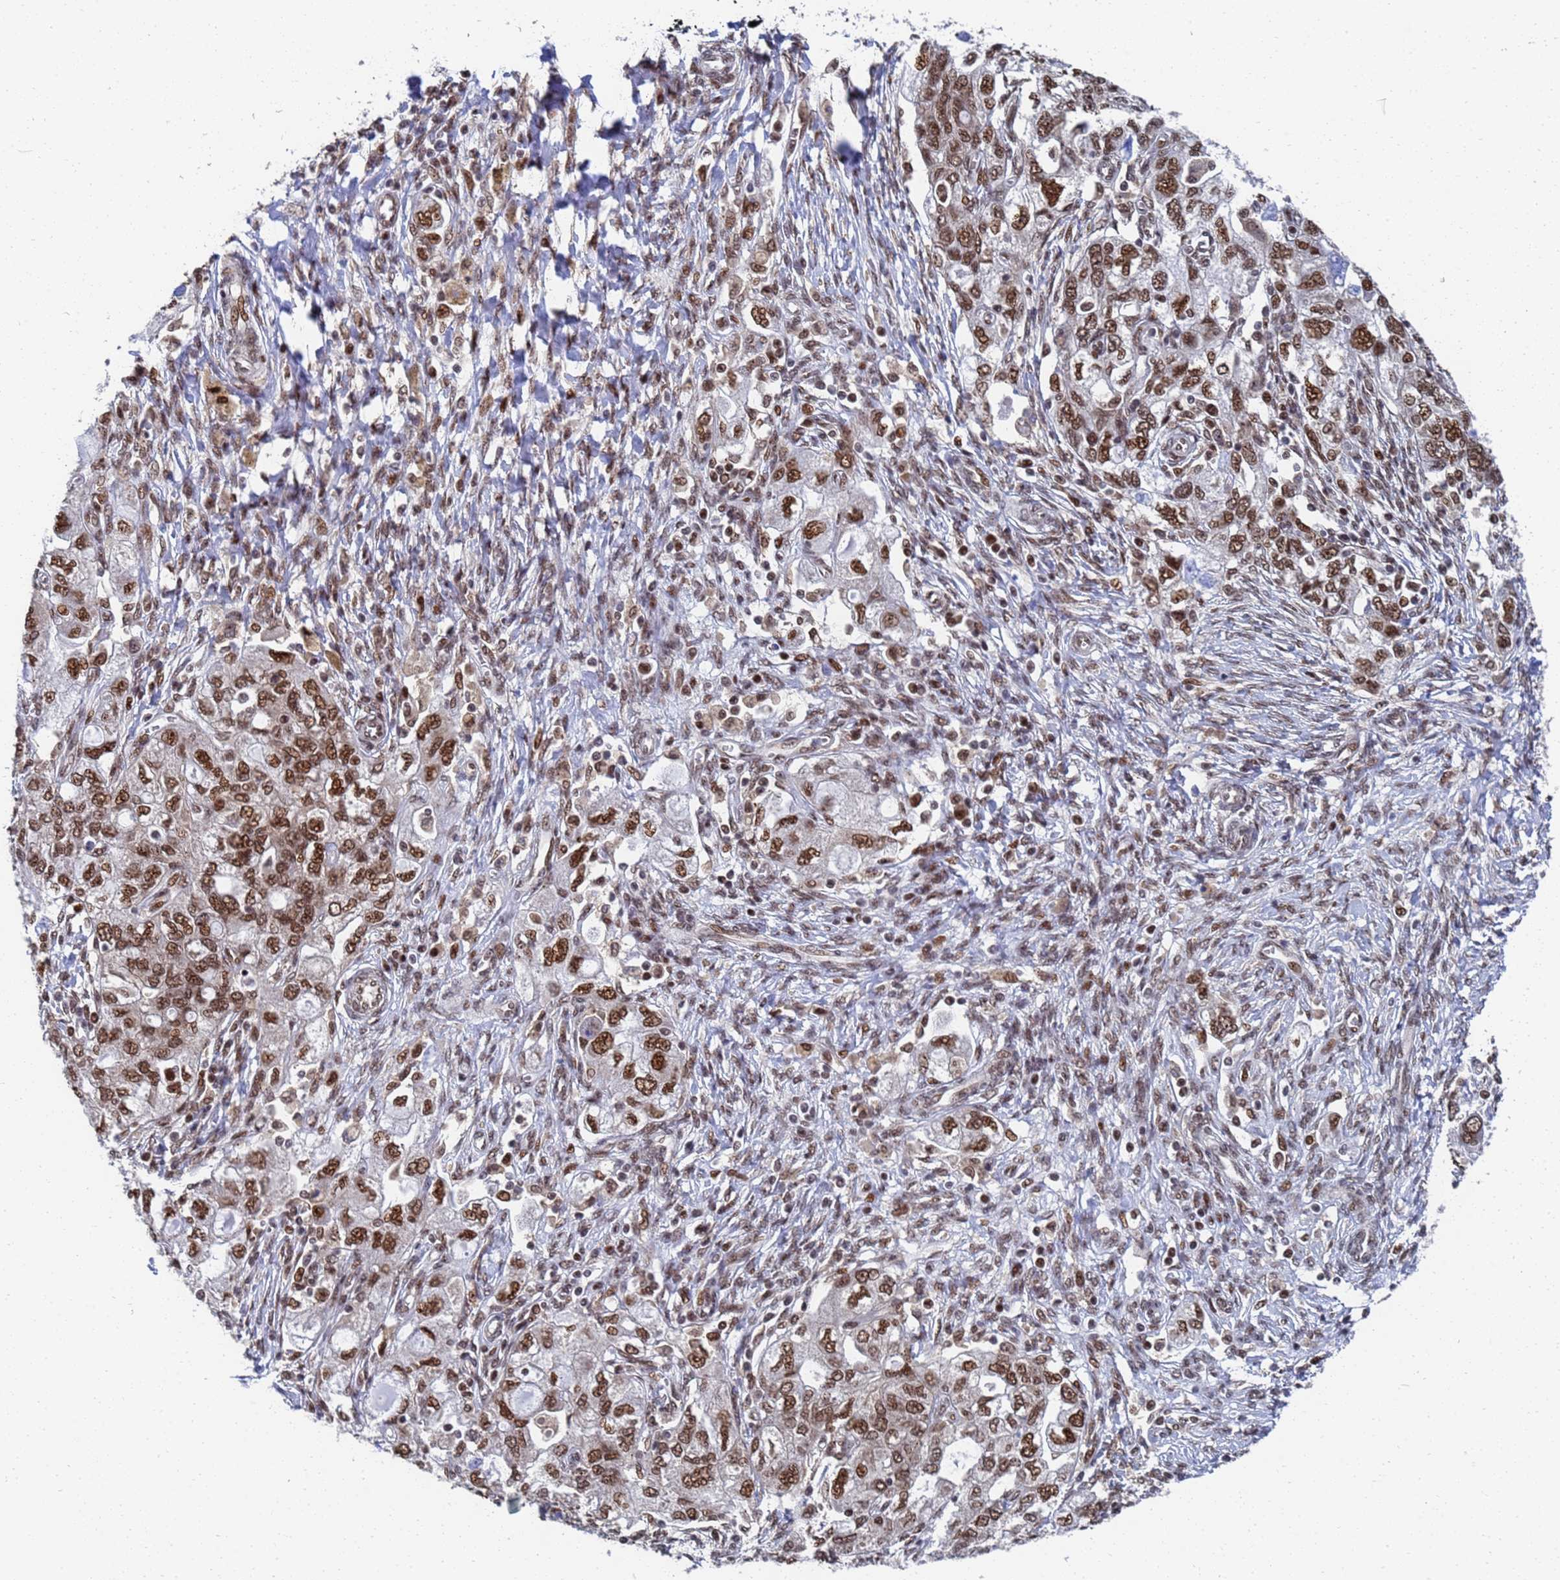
{"staining": {"intensity": "strong", "quantity": ">75%", "location": "nuclear"}, "tissue": "ovarian cancer", "cell_type": "Tumor cells", "image_type": "cancer", "snomed": [{"axis": "morphology", "description": "Carcinoma, NOS"}, {"axis": "morphology", "description": "Cystadenocarcinoma, serous, NOS"}, {"axis": "topography", "description": "Ovary"}], "caption": "Immunohistochemical staining of human ovarian carcinoma displays strong nuclear protein expression in approximately >75% of tumor cells.", "gene": "AP5Z1", "patient": {"sex": "female", "age": 69}}